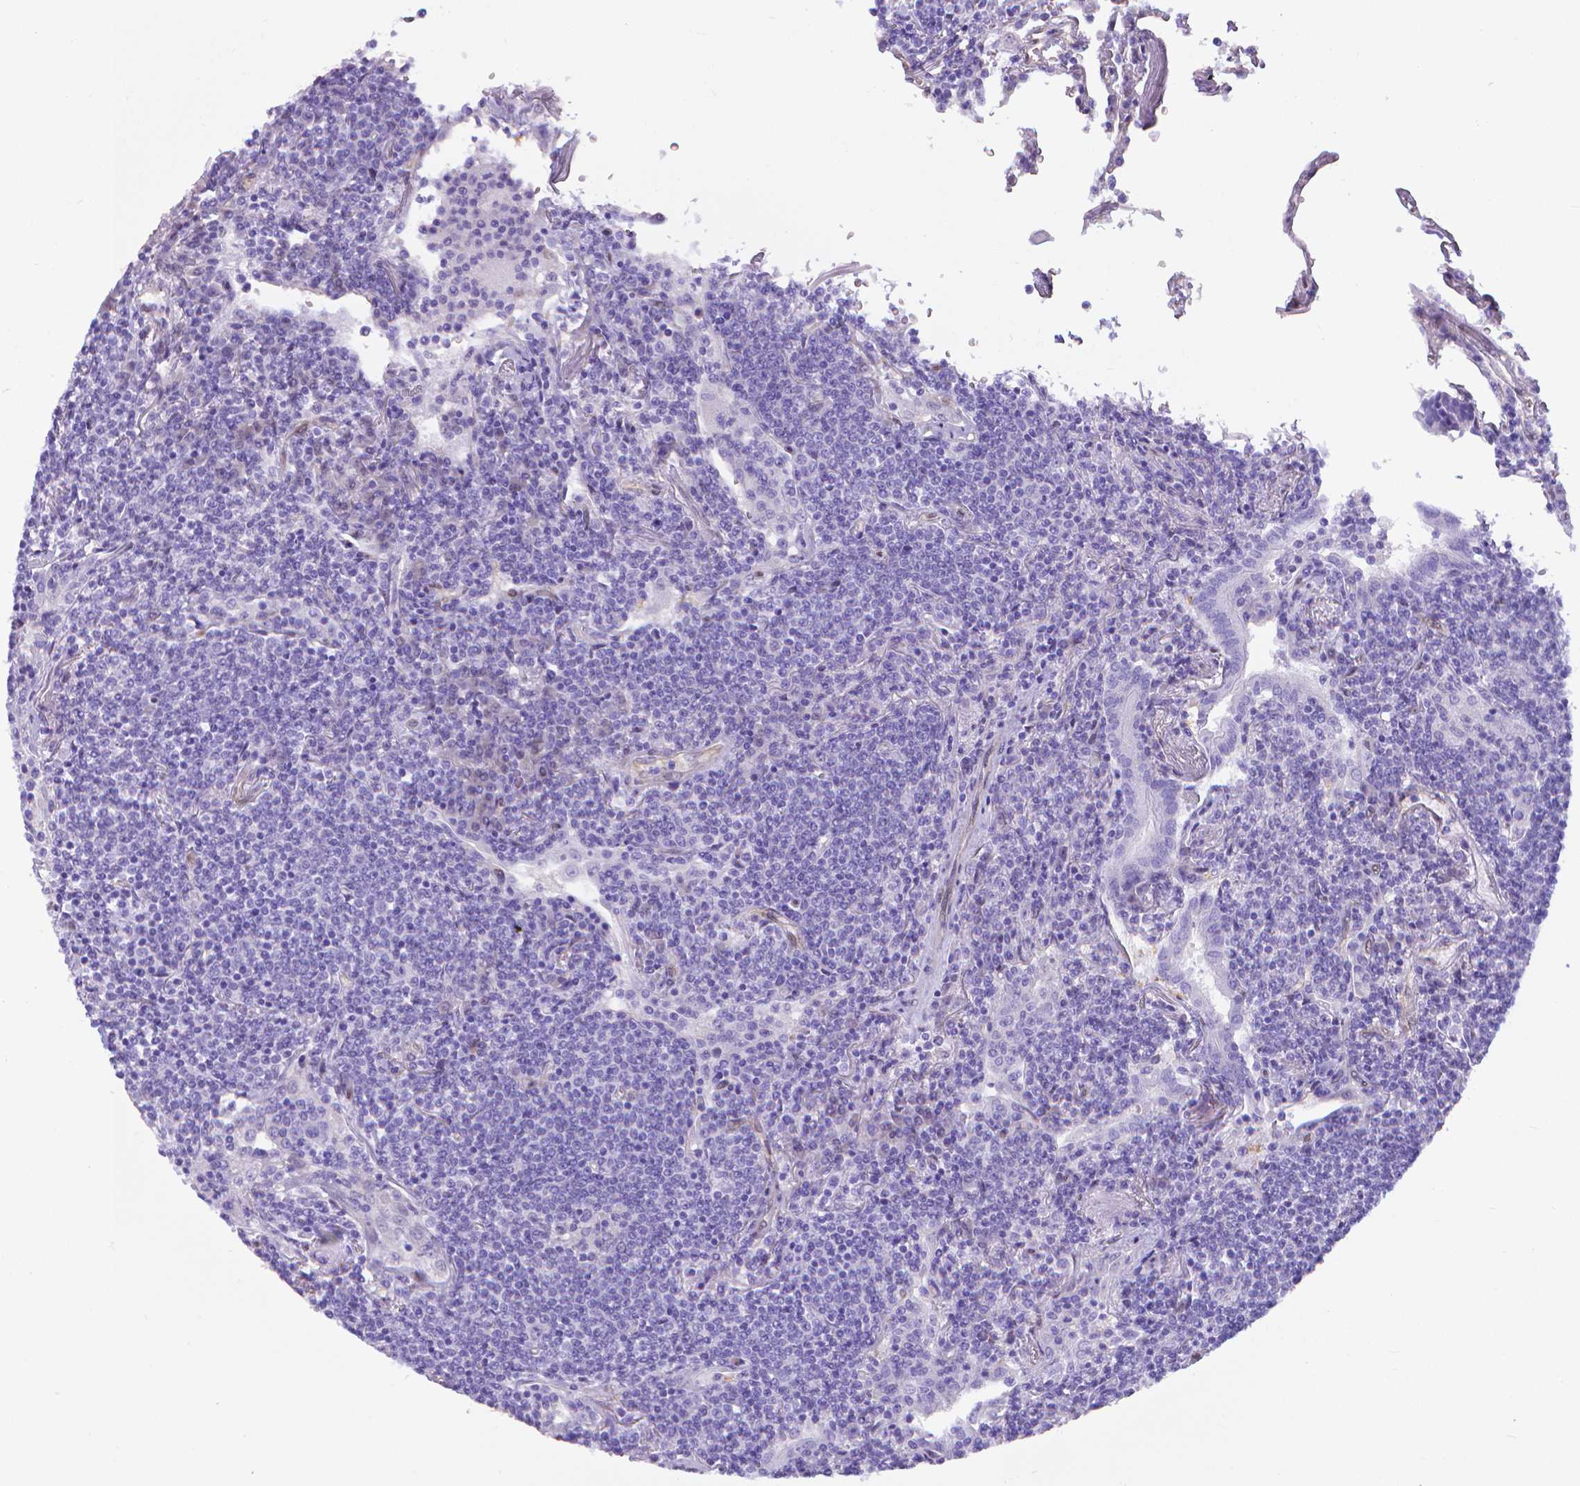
{"staining": {"intensity": "negative", "quantity": "none", "location": "none"}, "tissue": "lymphoma", "cell_type": "Tumor cells", "image_type": "cancer", "snomed": [{"axis": "morphology", "description": "Malignant lymphoma, non-Hodgkin's type, Low grade"}, {"axis": "topography", "description": "Lung"}], "caption": "Tumor cells show no significant expression in lymphoma.", "gene": "CLIC4", "patient": {"sex": "female", "age": 71}}